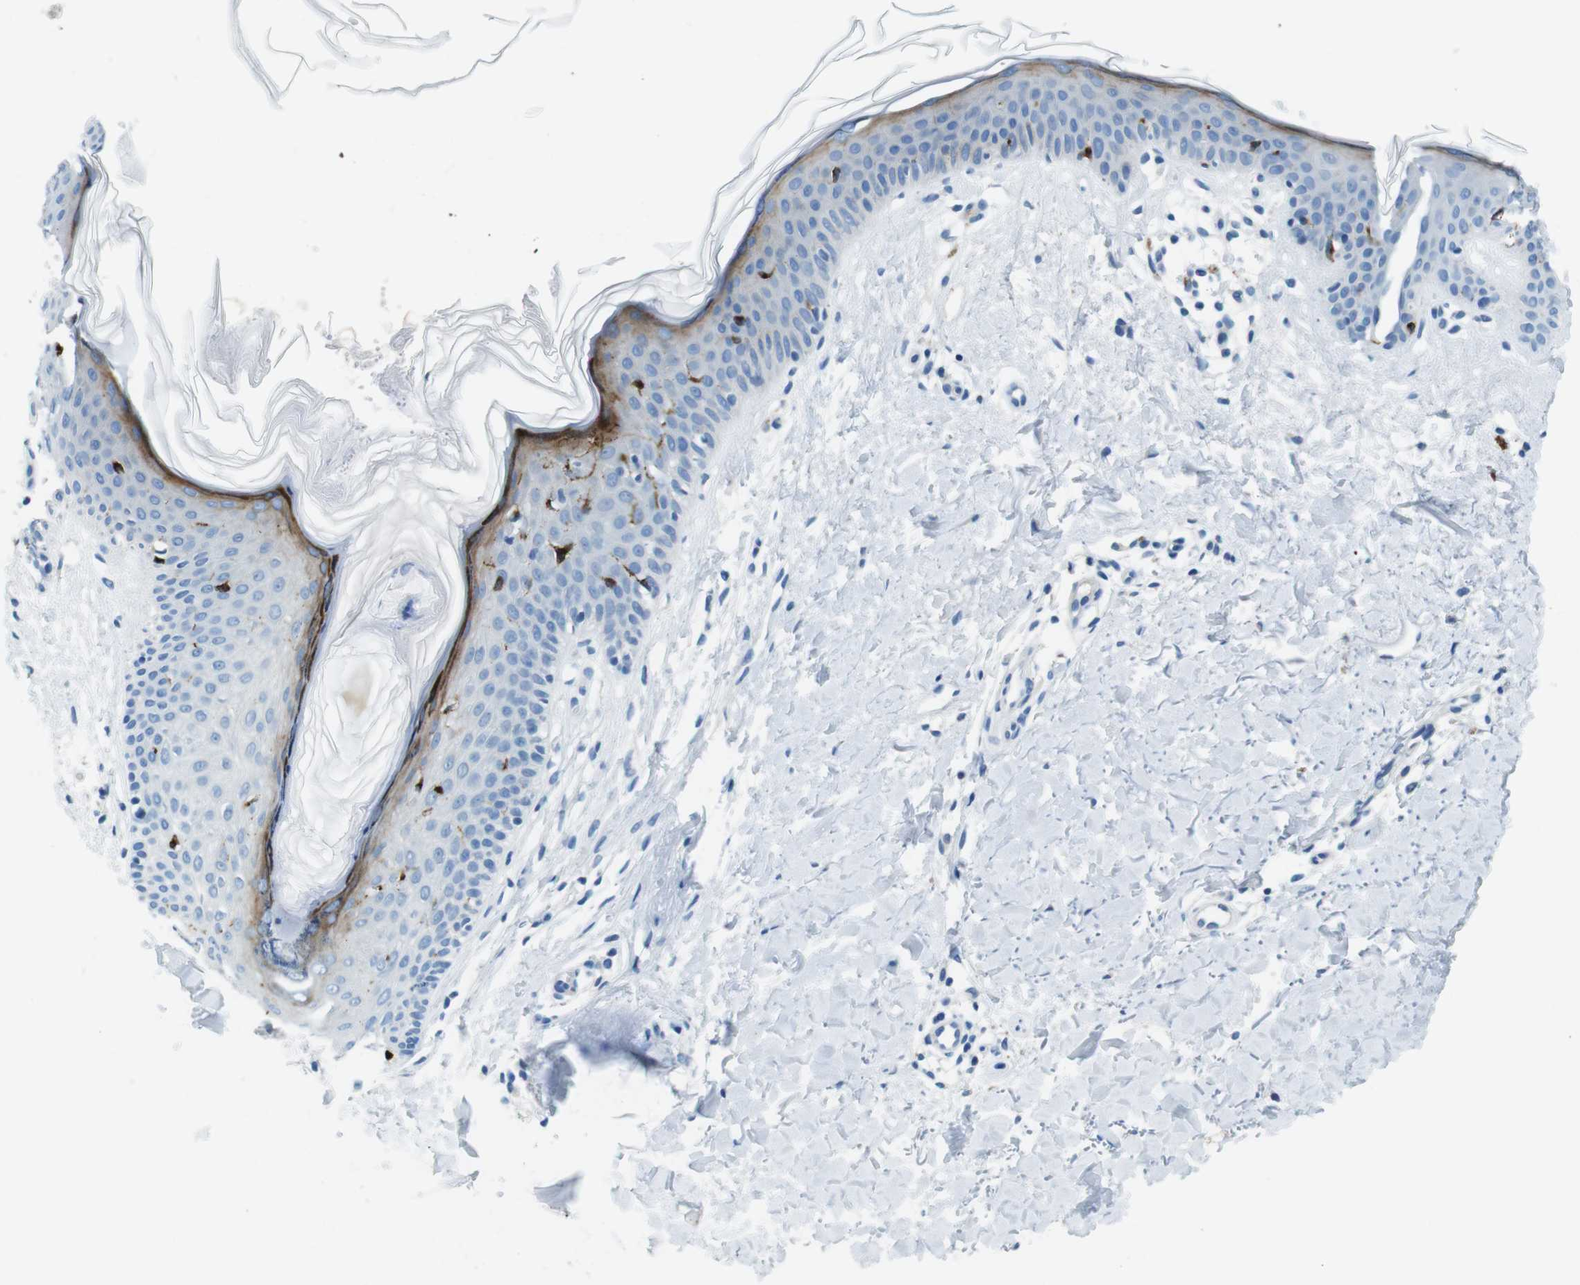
{"staining": {"intensity": "negative", "quantity": "none", "location": "none"}, "tissue": "skin", "cell_type": "Fibroblasts", "image_type": "normal", "snomed": [{"axis": "morphology", "description": "Normal tissue, NOS"}, {"axis": "topography", "description": "Skin"}], "caption": "Immunohistochemical staining of normal human skin shows no significant positivity in fibroblasts.", "gene": "SLC35A3", "patient": {"sex": "female", "age": 56}}